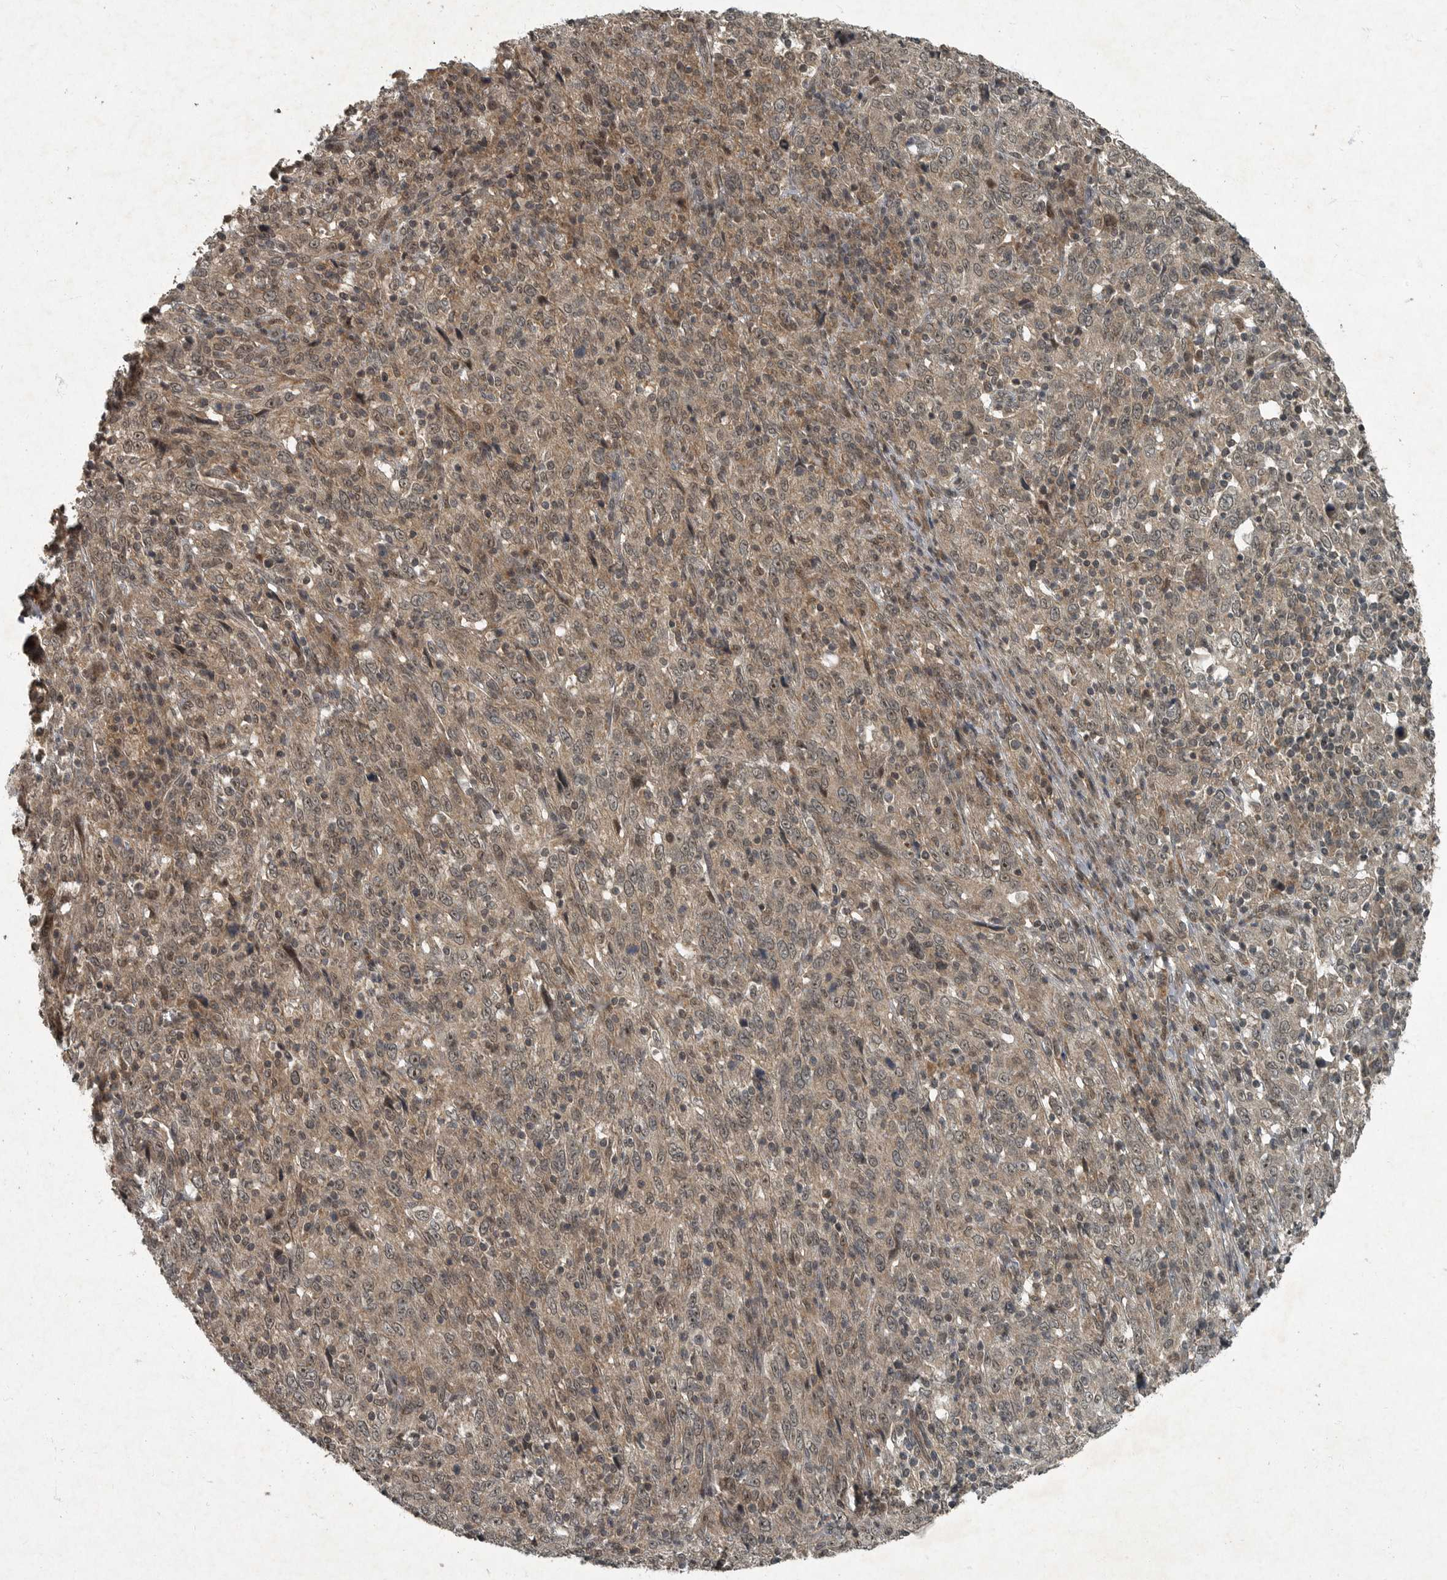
{"staining": {"intensity": "weak", "quantity": ">75%", "location": "cytoplasmic/membranous"}, "tissue": "cervical cancer", "cell_type": "Tumor cells", "image_type": "cancer", "snomed": [{"axis": "morphology", "description": "Squamous cell carcinoma, NOS"}, {"axis": "topography", "description": "Cervix"}], "caption": "An image showing weak cytoplasmic/membranous staining in about >75% of tumor cells in squamous cell carcinoma (cervical), as visualized by brown immunohistochemical staining.", "gene": "FOXO1", "patient": {"sex": "female", "age": 46}}